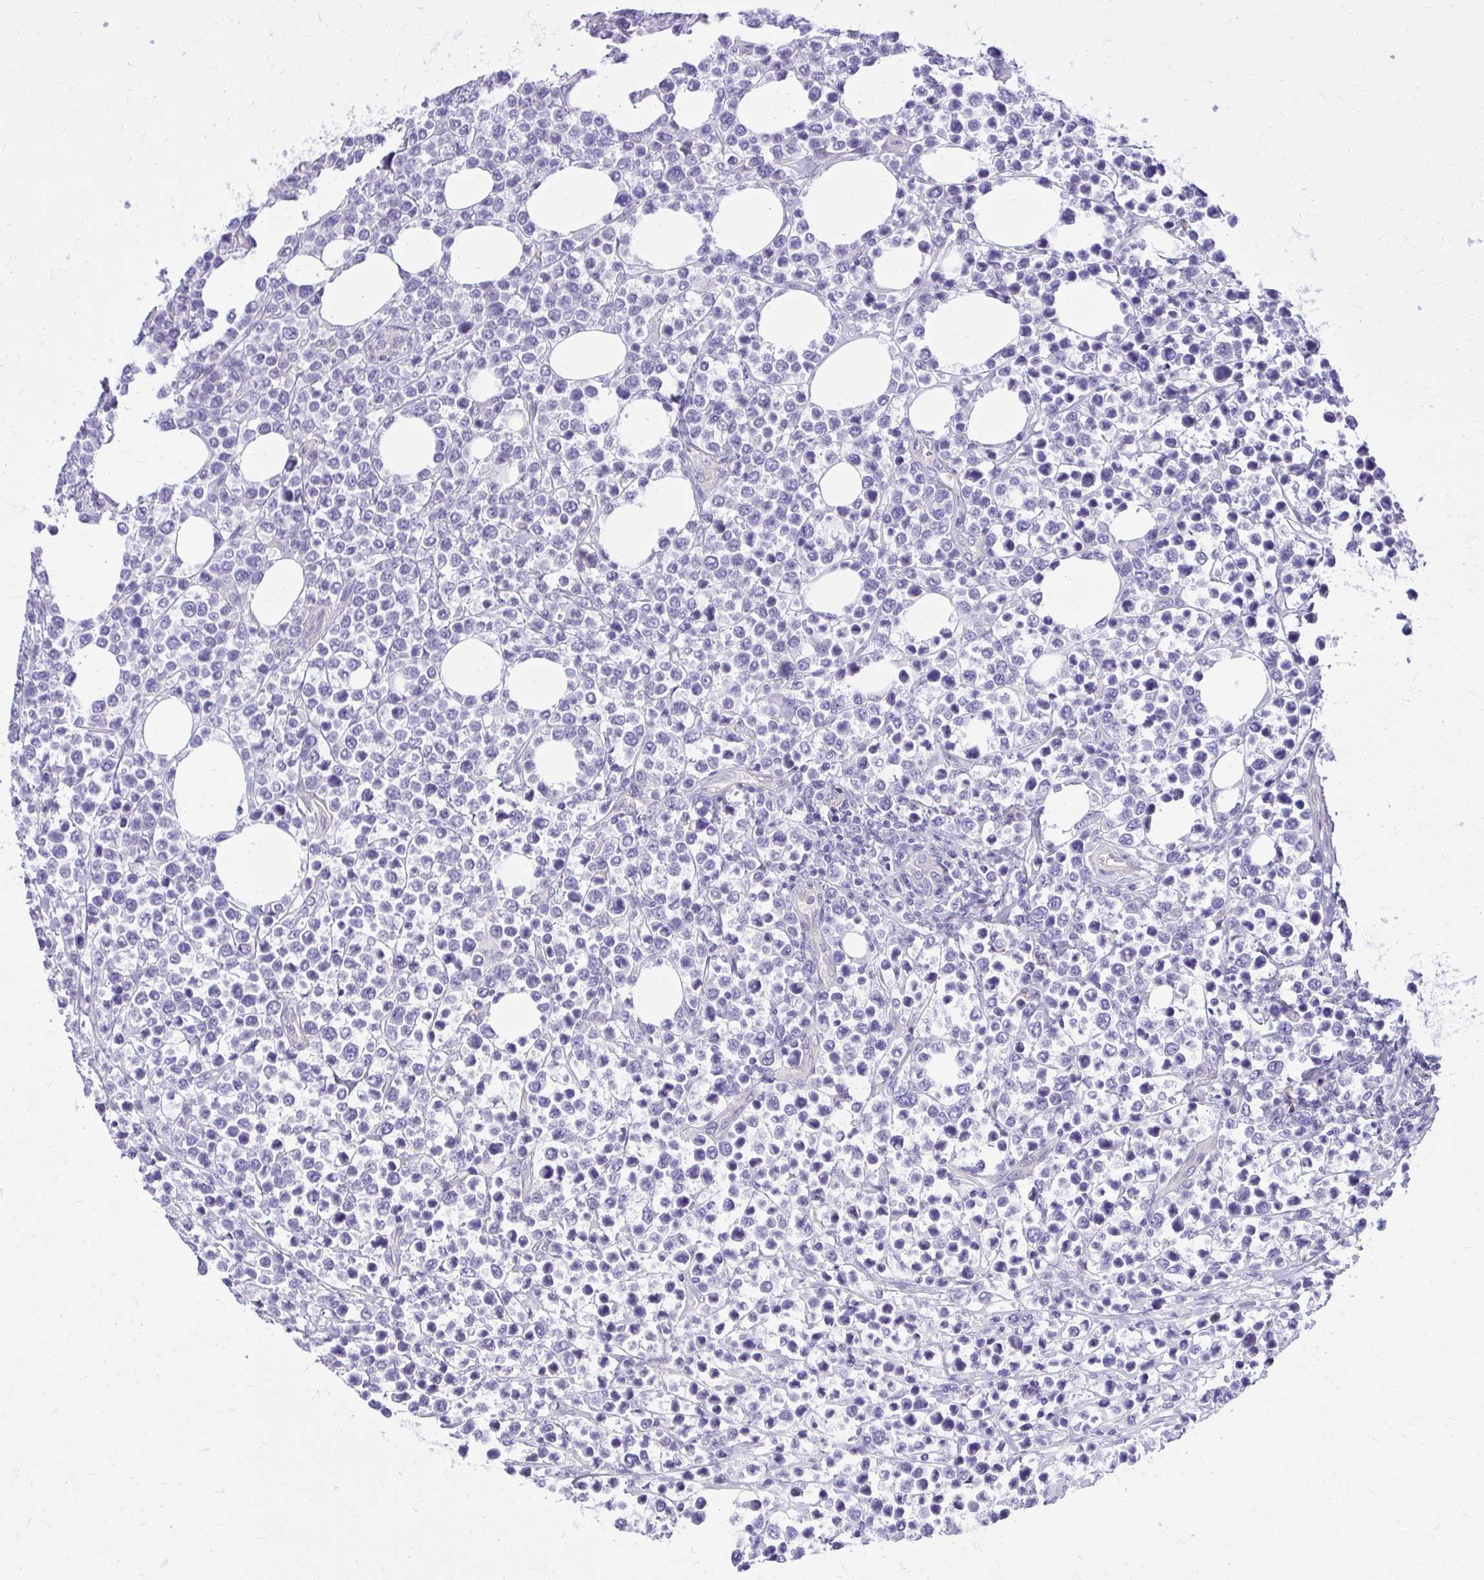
{"staining": {"intensity": "negative", "quantity": "none", "location": "none"}, "tissue": "lymphoma", "cell_type": "Tumor cells", "image_type": "cancer", "snomed": [{"axis": "morphology", "description": "Malignant lymphoma, non-Hodgkin's type, High grade"}, {"axis": "topography", "description": "Soft tissue"}], "caption": "A micrograph of human lymphoma is negative for staining in tumor cells. (Stains: DAB (3,3'-diaminobenzidine) immunohistochemistry with hematoxylin counter stain, Microscopy: brightfield microscopy at high magnification).", "gene": "RUNDC3B", "patient": {"sex": "female", "age": 56}}